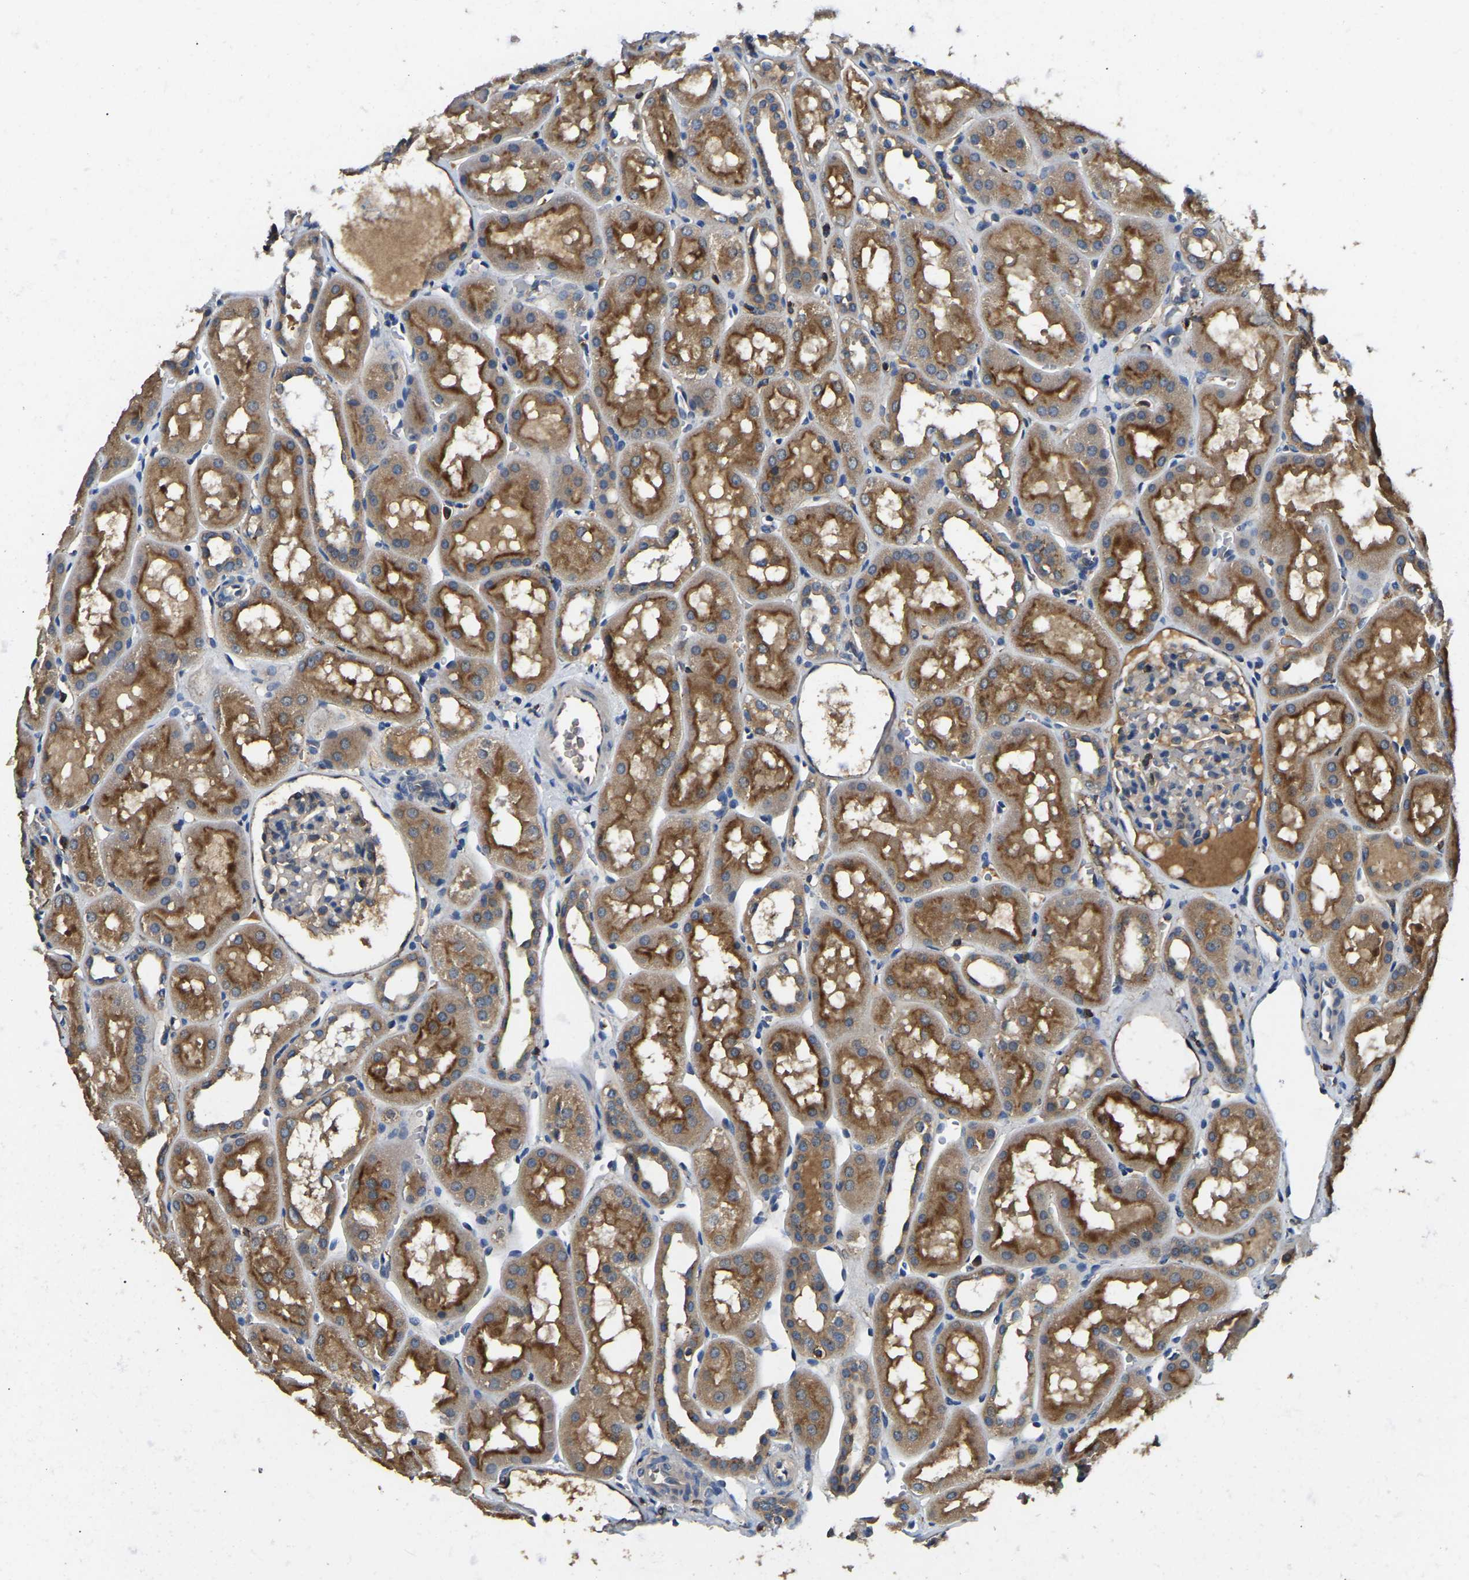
{"staining": {"intensity": "weak", "quantity": "25%-75%", "location": "cytoplasmic/membranous"}, "tissue": "kidney", "cell_type": "Cells in glomeruli", "image_type": "normal", "snomed": [{"axis": "morphology", "description": "Normal tissue, NOS"}, {"axis": "topography", "description": "Kidney"}, {"axis": "topography", "description": "Urinary bladder"}], "caption": "Immunohistochemical staining of unremarkable human kidney displays low levels of weak cytoplasmic/membranous staining in about 25%-75% of cells in glomeruli.", "gene": "SMPD2", "patient": {"sex": "male", "age": 16}}